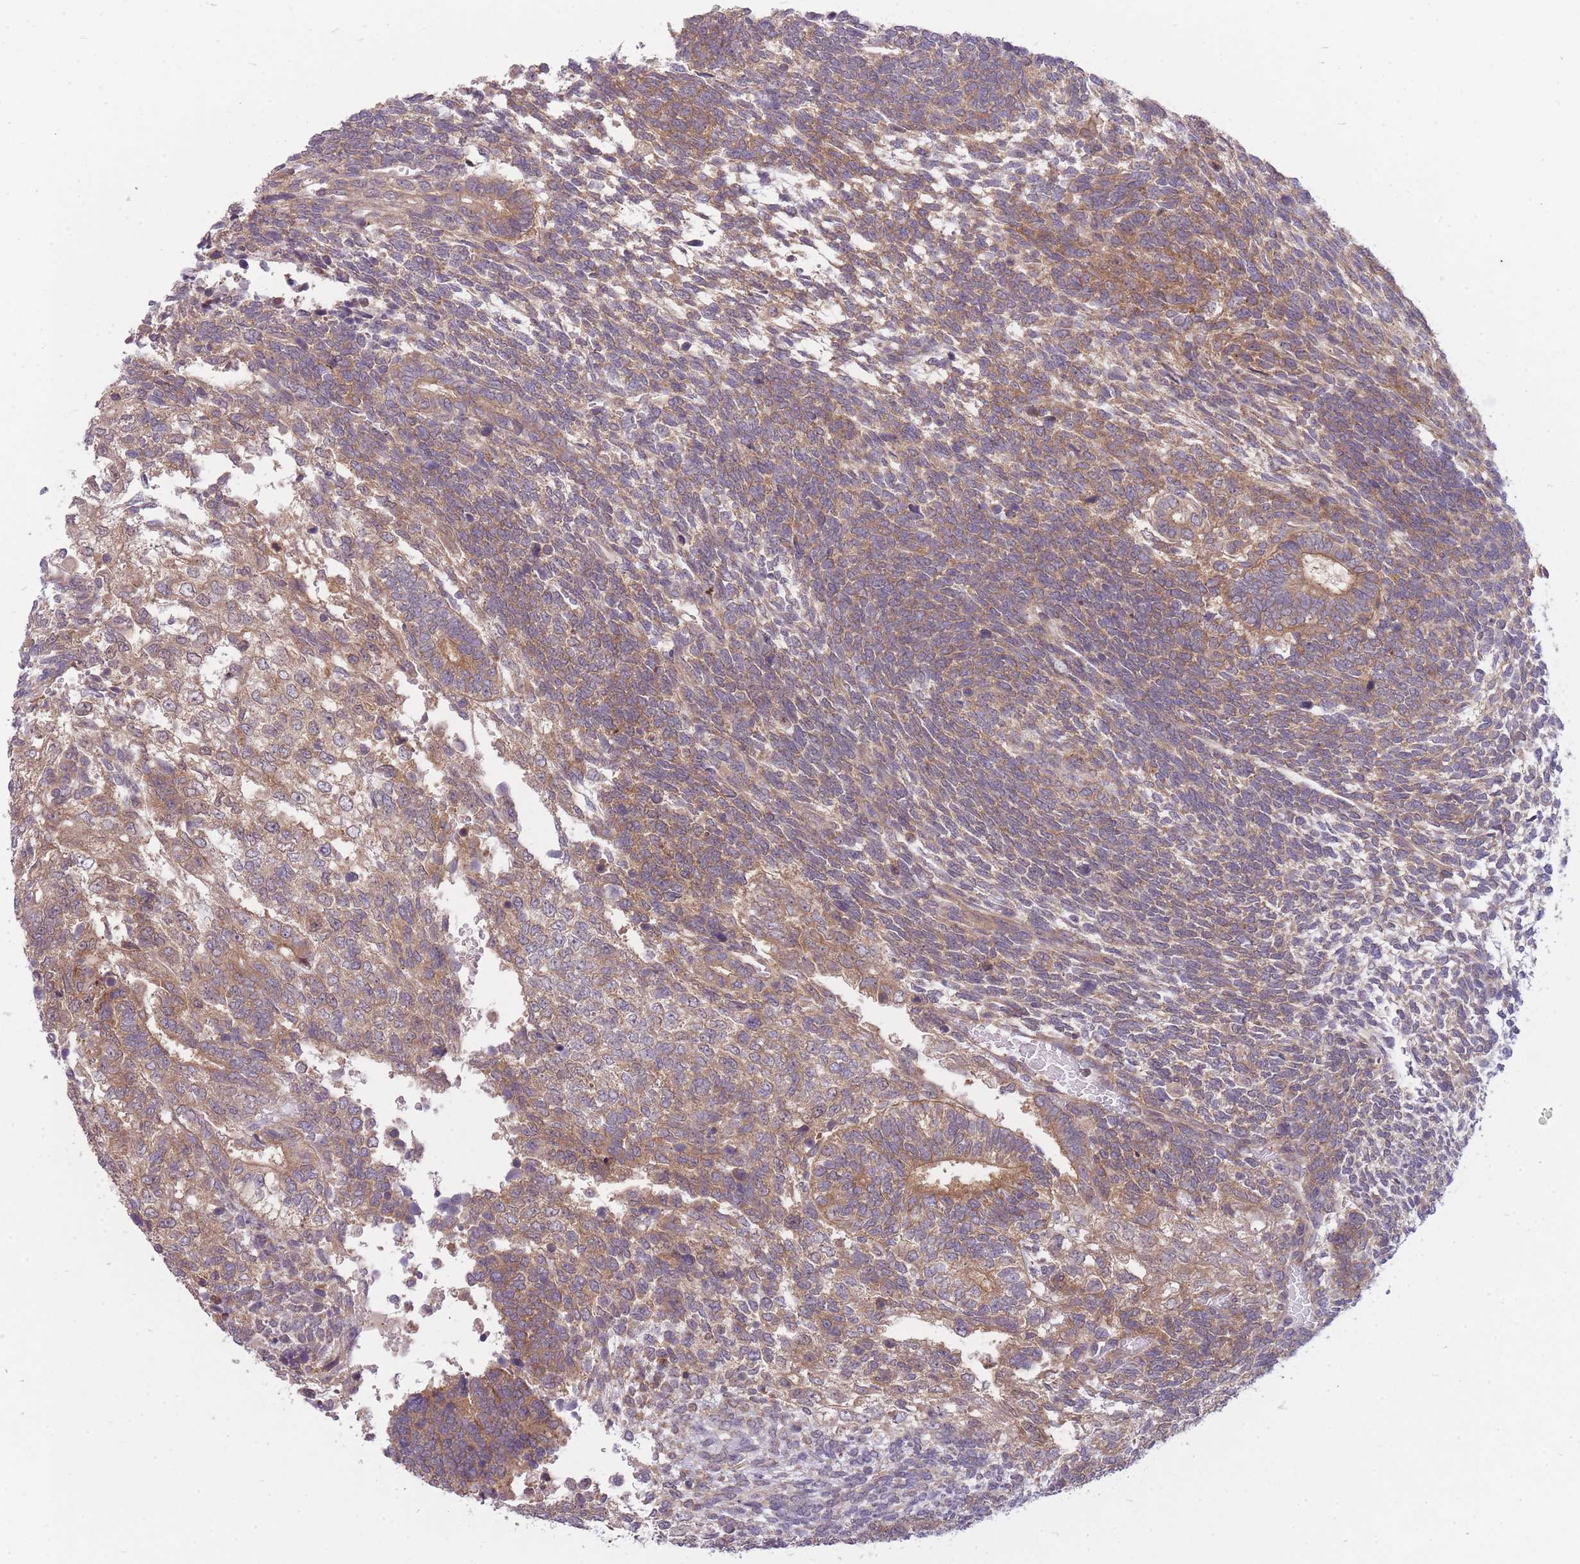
{"staining": {"intensity": "moderate", "quantity": ">75%", "location": "cytoplasmic/membranous"}, "tissue": "testis cancer", "cell_type": "Tumor cells", "image_type": "cancer", "snomed": [{"axis": "morphology", "description": "Carcinoma, Embryonal, NOS"}, {"axis": "topography", "description": "Testis"}], "caption": "Human testis cancer (embryonal carcinoma) stained for a protein (brown) reveals moderate cytoplasmic/membranous positive expression in about >75% of tumor cells.", "gene": "PFDN6", "patient": {"sex": "male", "age": 23}}